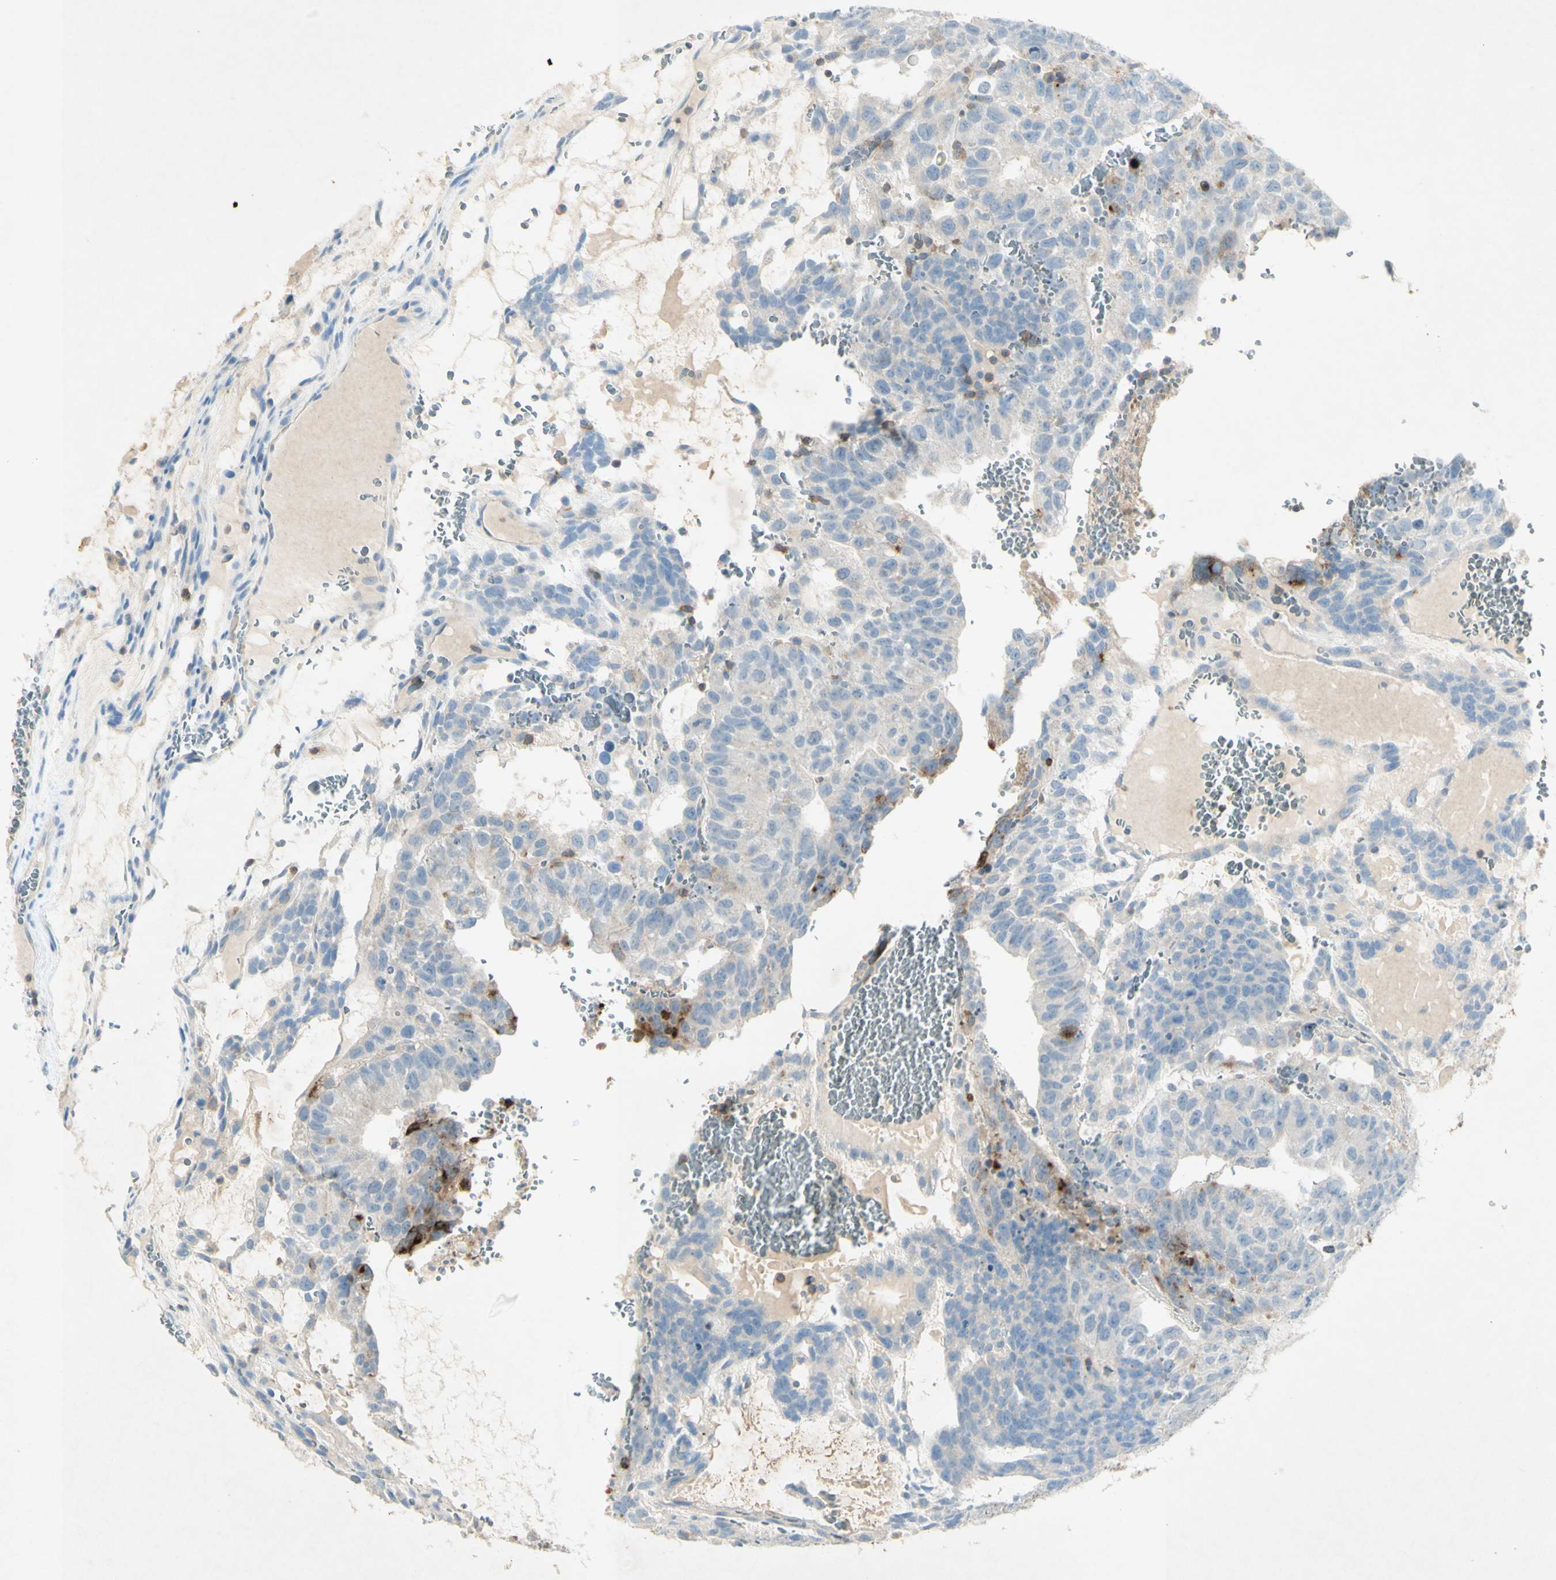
{"staining": {"intensity": "weak", "quantity": ">75%", "location": "cytoplasmic/membranous"}, "tissue": "testis cancer", "cell_type": "Tumor cells", "image_type": "cancer", "snomed": [{"axis": "morphology", "description": "Seminoma, NOS"}, {"axis": "morphology", "description": "Carcinoma, Embryonal, NOS"}, {"axis": "topography", "description": "Testis"}], "caption": "Weak cytoplasmic/membranous protein positivity is seen in about >75% of tumor cells in testis seminoma.", "gene": "GDF15", "patient": {"sex": "male", "age": 52}}